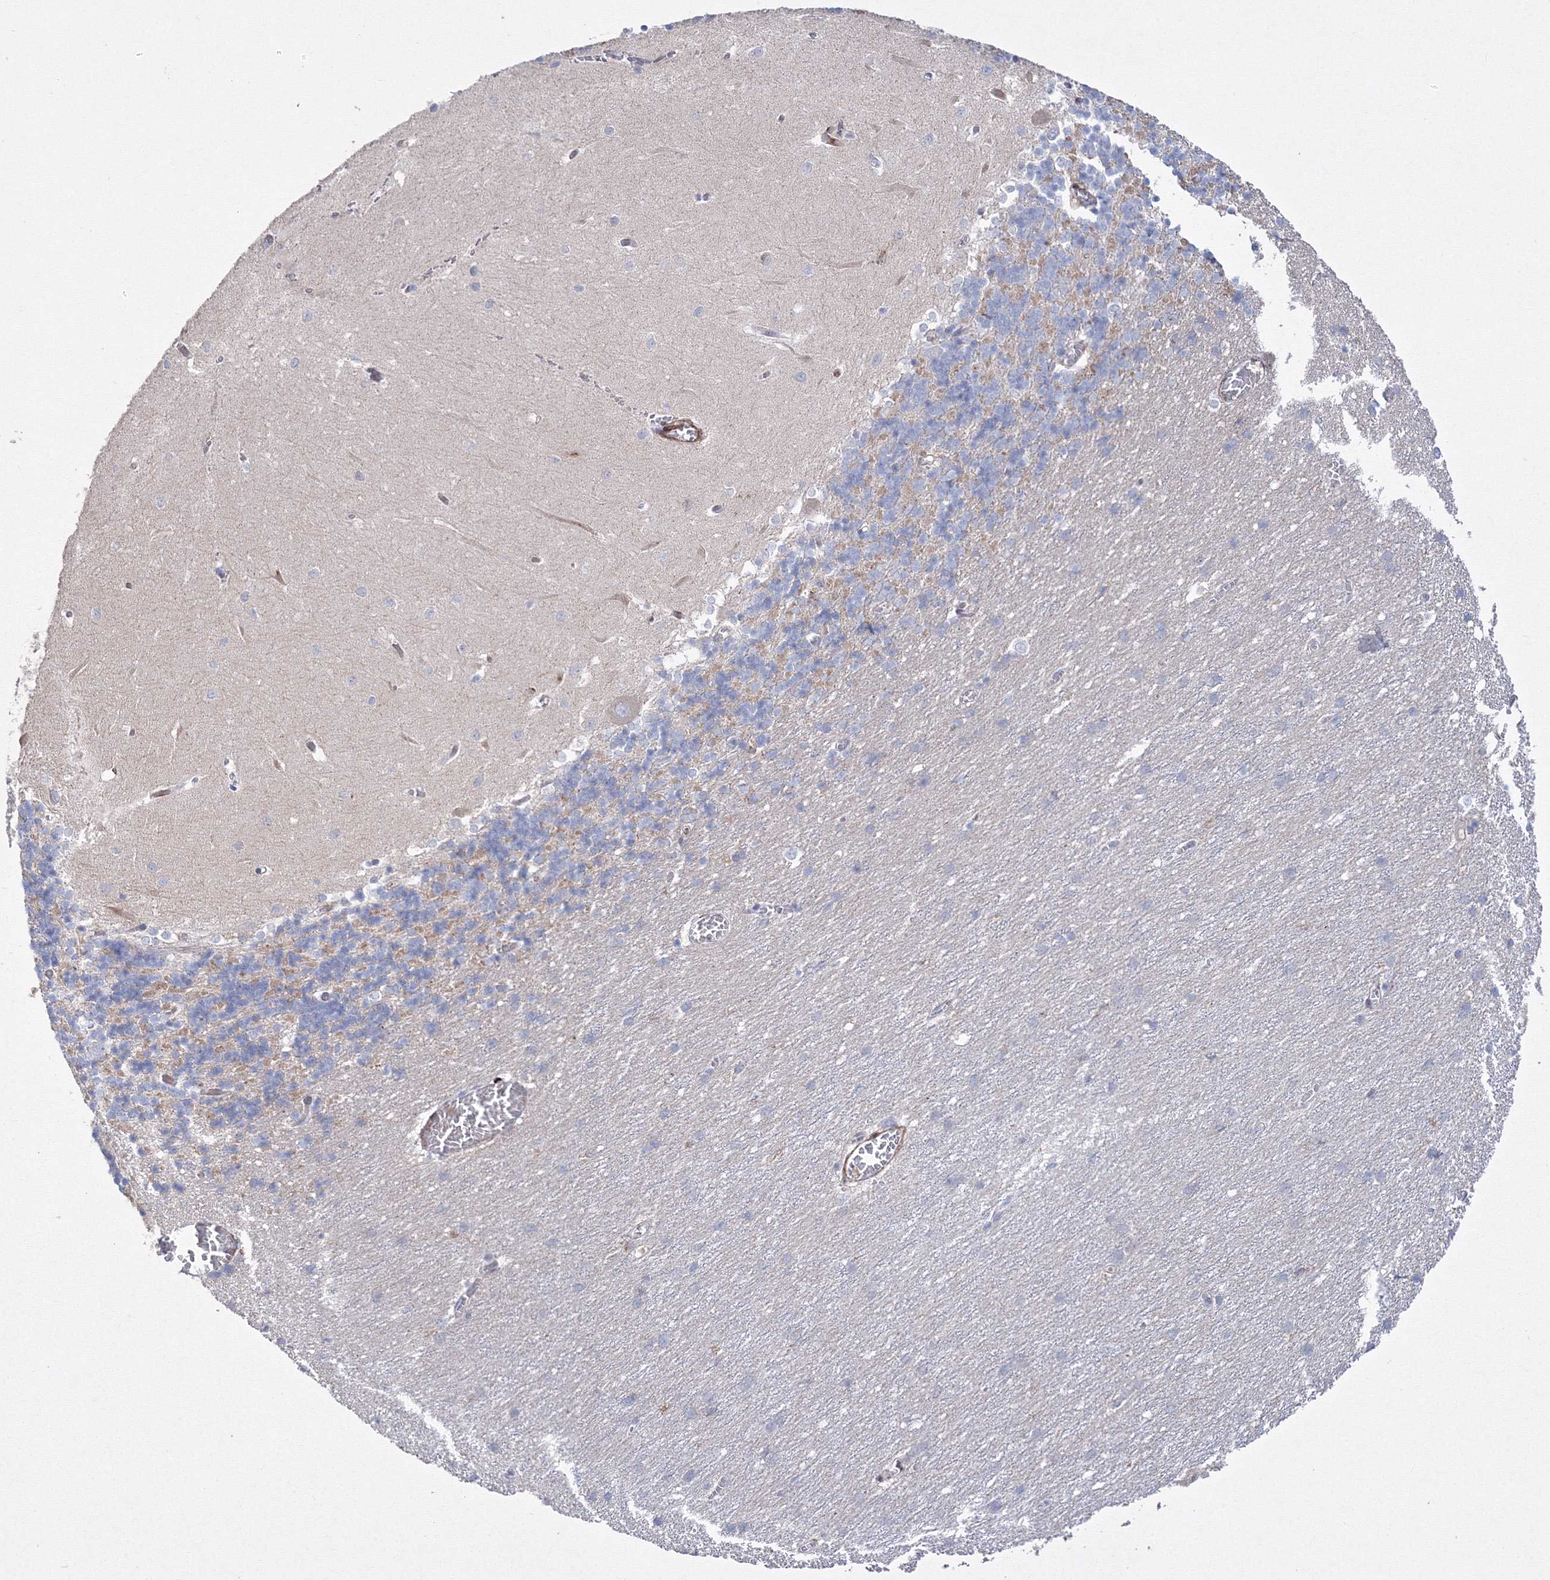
{"staining": {"intensity": "negative", "quantity": "none", "location": "none"}, "tissue": "cerebellum", "cell_type": "Cells in granular layer", "image_type": "normal", "snomed": [{"axis": "morphology", "description": "Normal tissue, NOS"}, {"axis": "topography", "description": "Cerebellum"}], "caption": "A histopathology image of human cerebellum is negative for staining in cells in granular layer. The staining was performed using DAB to visualize the protein expression in brown, while the nuclei were stained in blue with hematoxylin (Magnification: 20x).", "gene": "GPR82", "patient": {"sex": "male", "age": 37}}